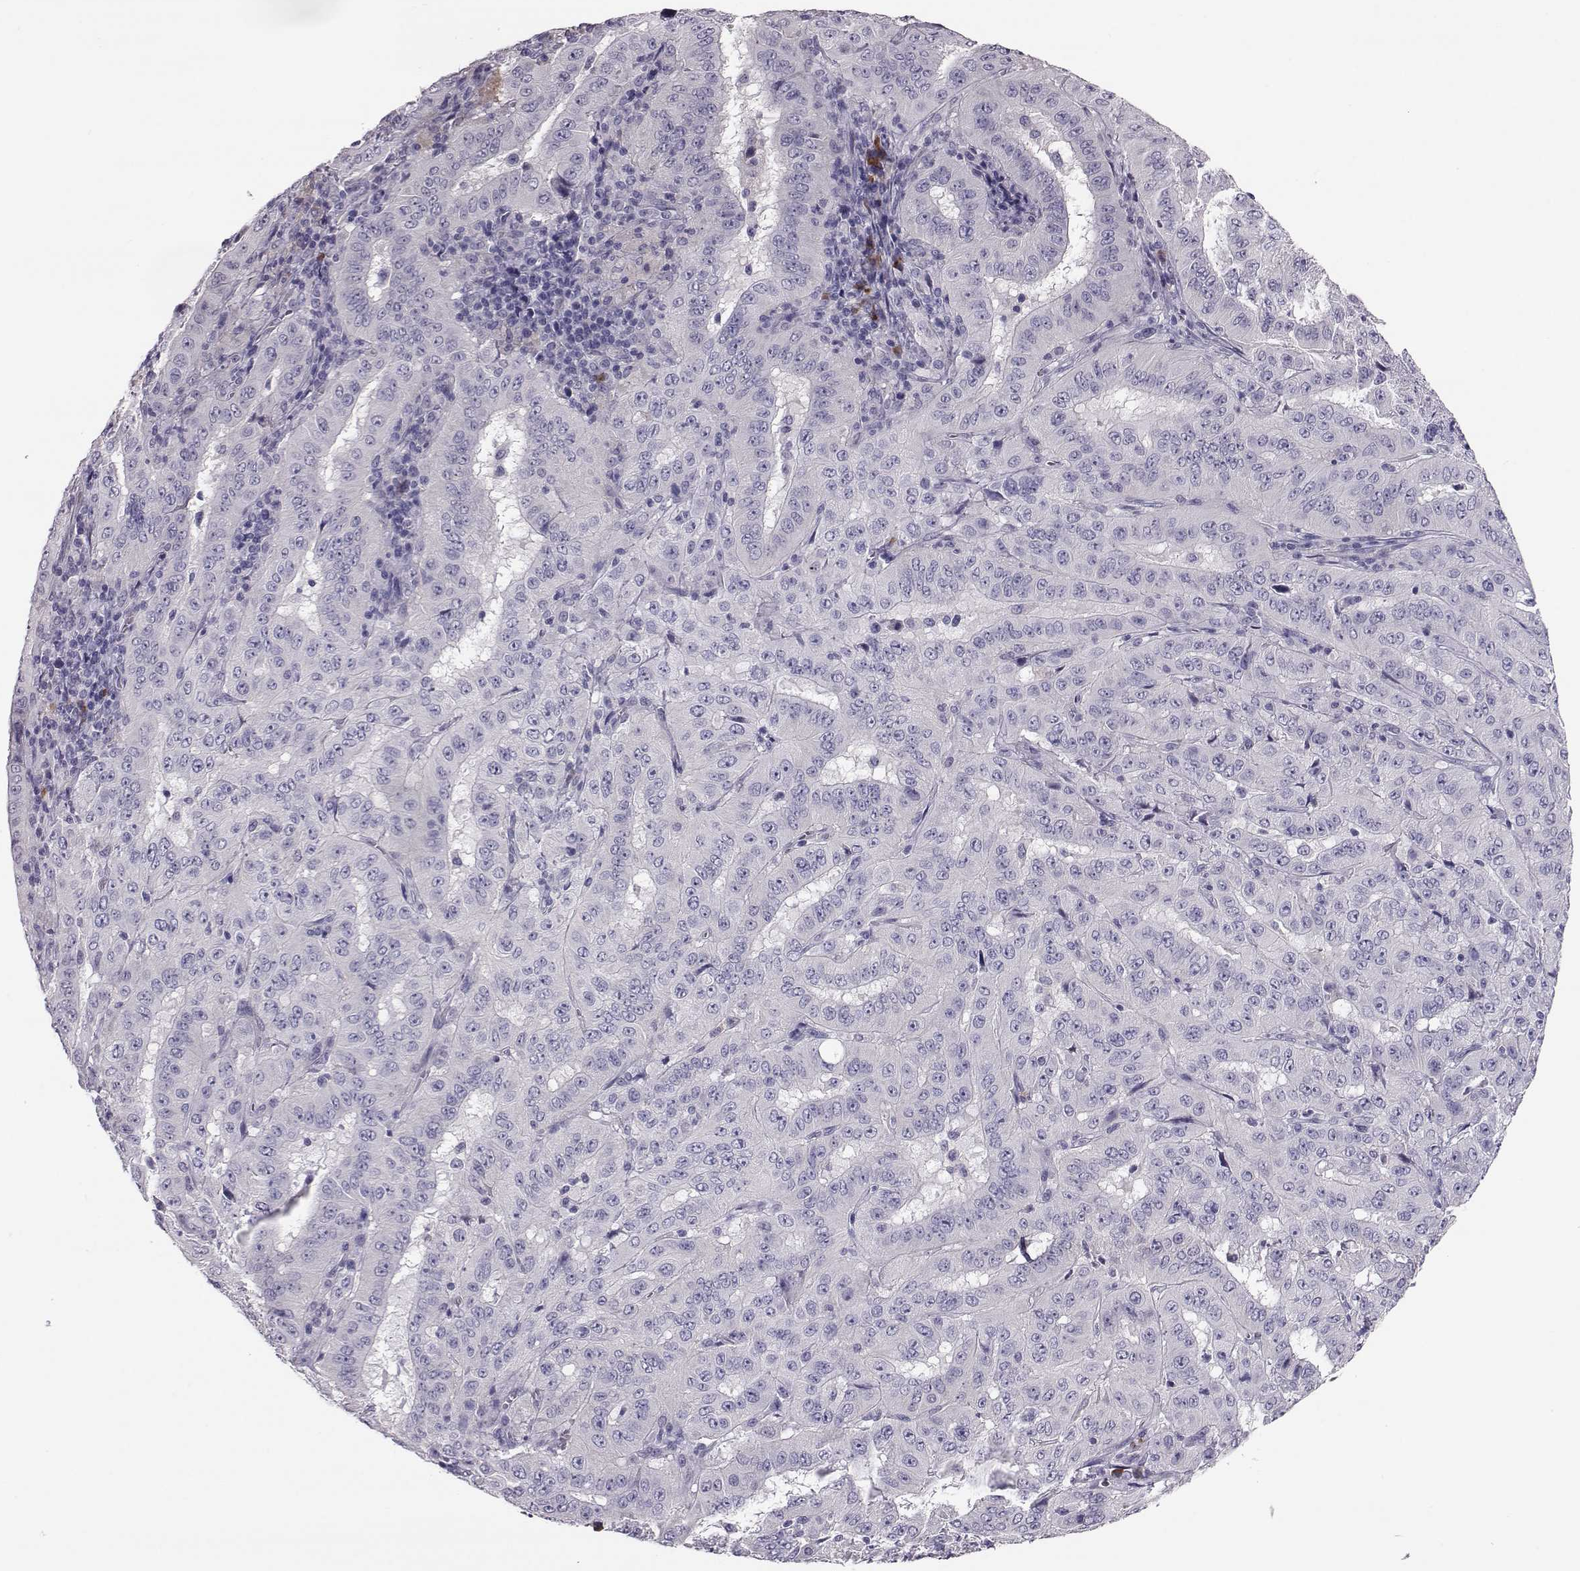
{"staining": {"intensity": "negative", "quantity": "none", "location": "none"}, "tissue": "pancreatic cancer", "cell_type": "Tumor cells", "image_type": "cancer", "snomed": [{"axis": "morphology", "description": "Adenocarcinoma, NOS"}, {"axis": "topography", "description": "Pancreas"}], "caption": "Immunohistochemistry (IHC) photomicrograph of adenocarcinoma (pancreatic) stained for a protein (brown), which exhibits no positivity in tumor cells. Brightfield microscopy of IHC stained with DAB (3,3'-diaminobenzidine) (brown) and hematoxylin (blue), captured at high magnification.", "gene": "ADGRG5", "patient": {"sex": "male", "age": 63}}